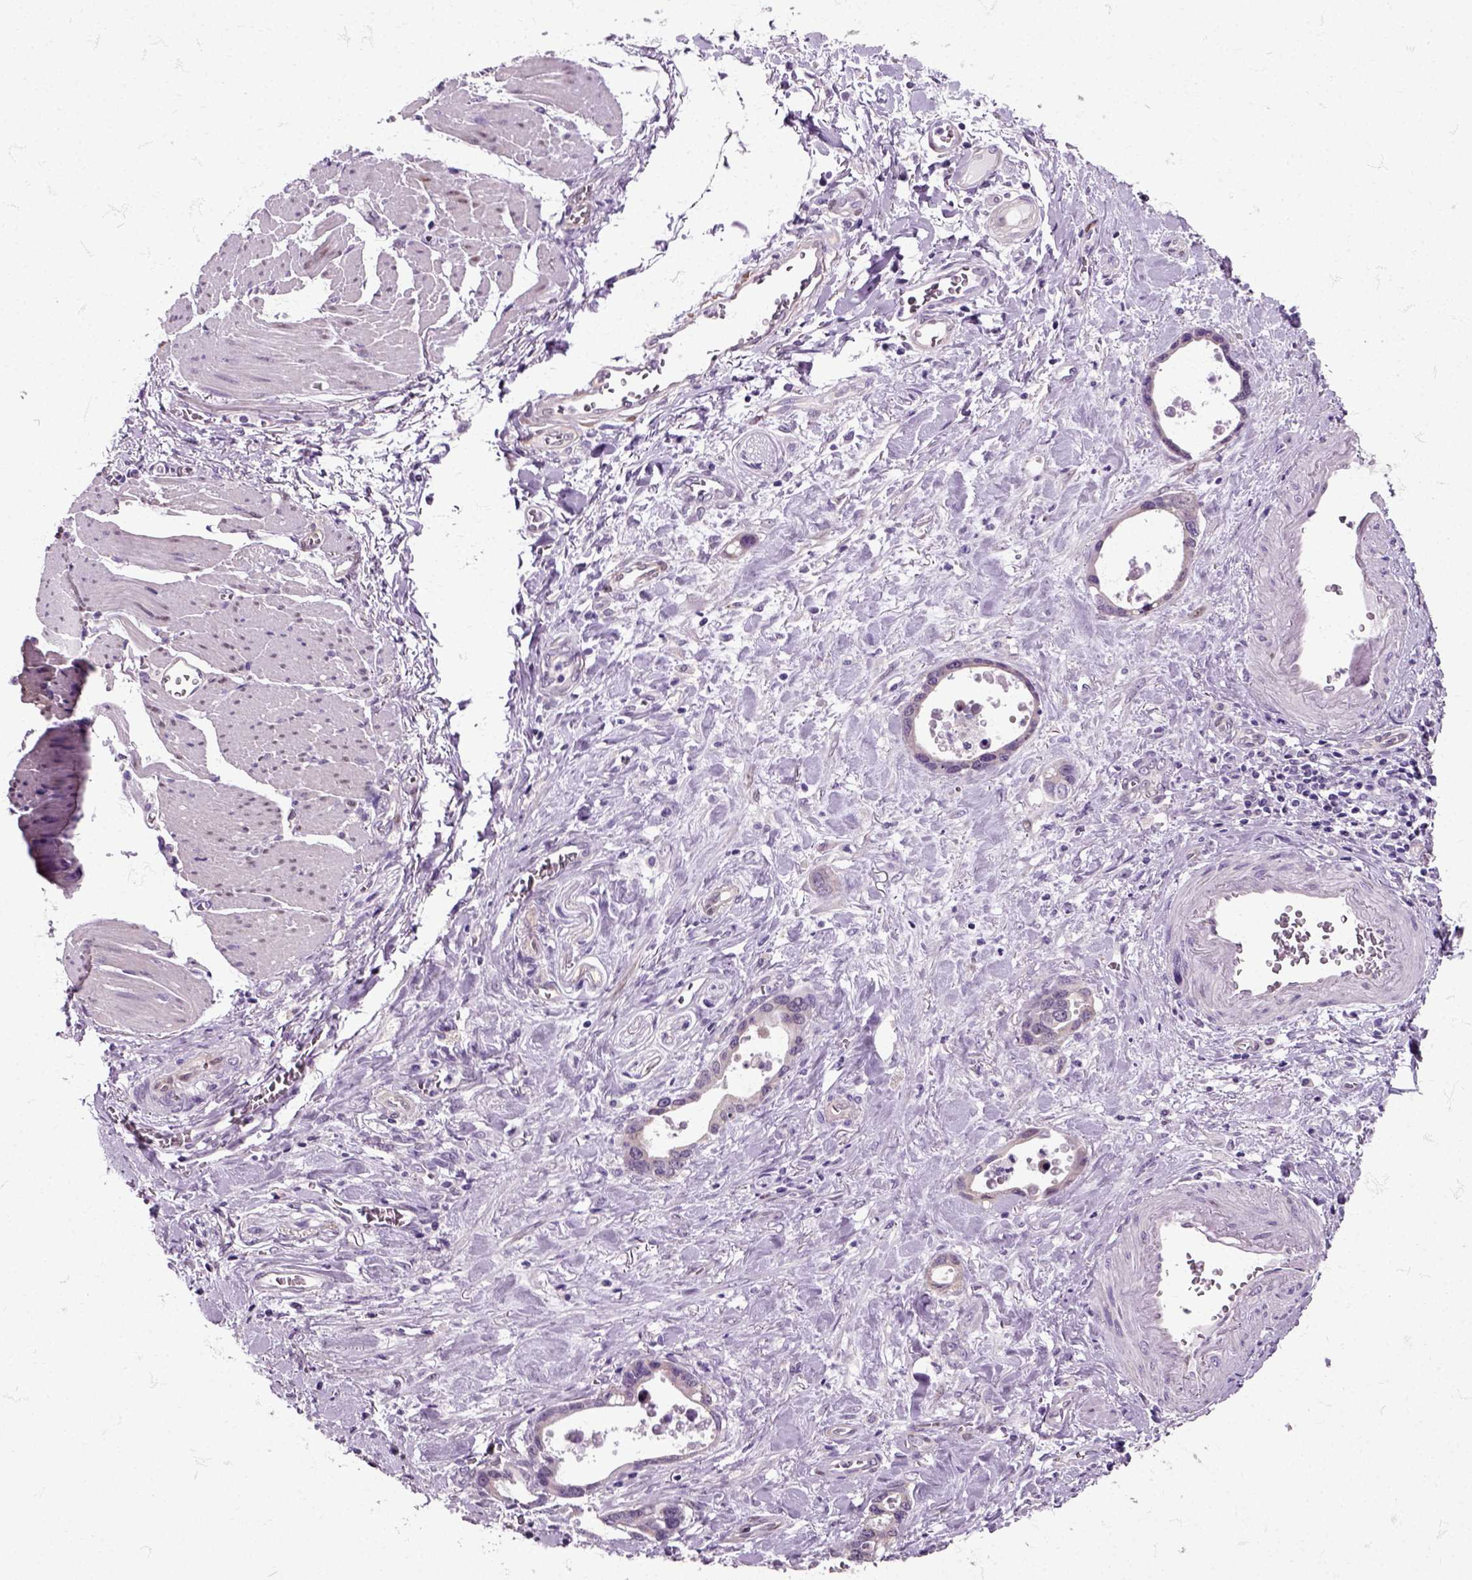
{"staining": {"intensity": "negative", "quantity": "none", "location": "none"}, "tissue": "stomach cancer", "cell_type": "Tumor cells", "image_type": "cancer", "snomed": [{"axis": "morphology", "description": "Normal tissue, NOS"}, {"axis": "morphology", "description": "Adenocarcinoma, NOS"}, {"axis": "topography", "description": "Esophagus"}, {"axis": "topography", "description": "Stomach, upper"}], "caption": "A high-resolution image shows immunohistochemistry staining of stomach cancer, which demonstrates no significant staining in tumor cells.", "gene": "HSPA2", "patient": {"sex": "male", "age": 74}}